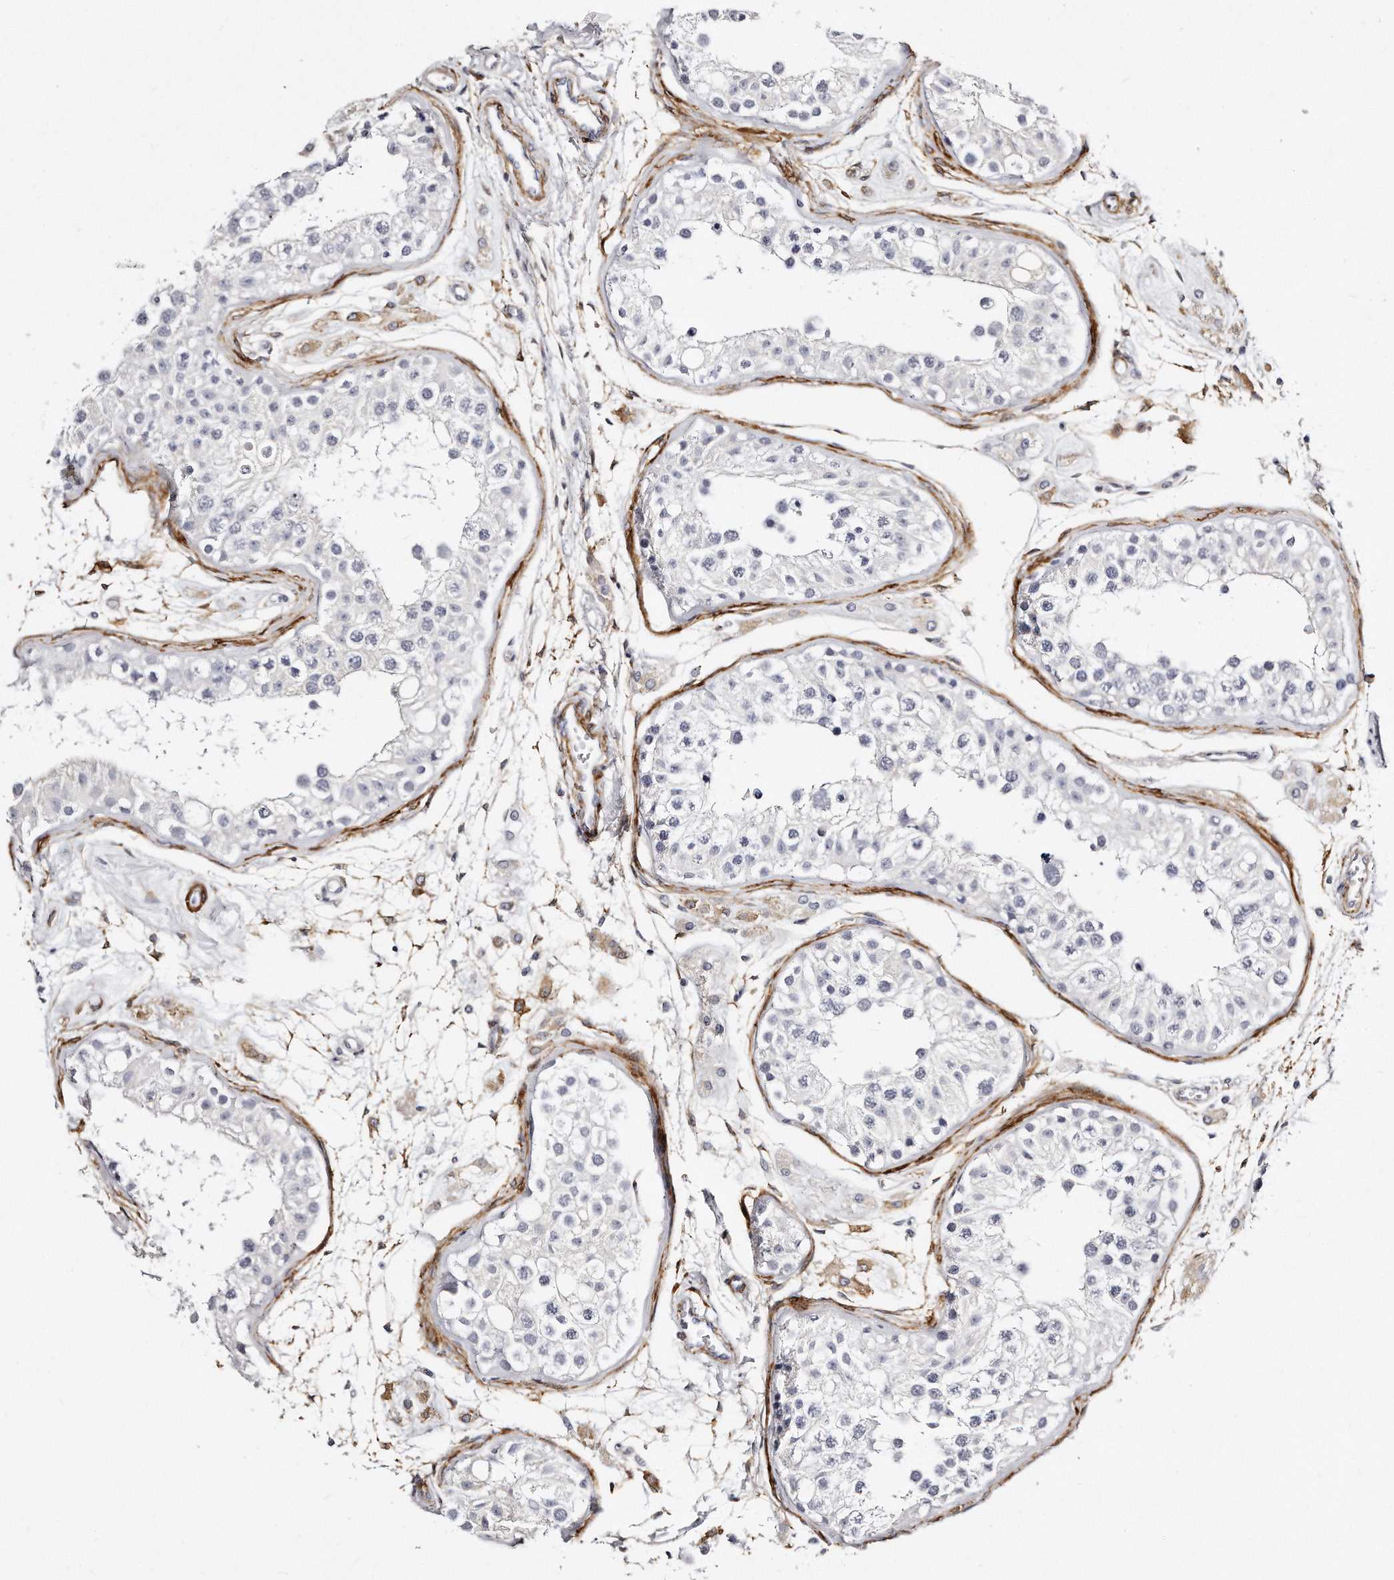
{"staining": {"intensity": "negative", "quantity": "none", "location": "none"}, "tissue": "testis", "cell_type": "Cells in seminiferous ducts", "image_type": "normal", "snomed": [{"axis": "morphology", "description": "Normal tissue, NOS"}, {"axis": "morphology", "description": "Adenocarcinoma, metastatic, NOS"}, {"axis": "topography", "description": "Testis"}], "caption": "Testis stained for a protein using immunohistochemistry (IHC) shows no positivity cells in seminiferous ducts.", "gene": "LMOD1", "patient": {"sex": "male", "age": 26}}